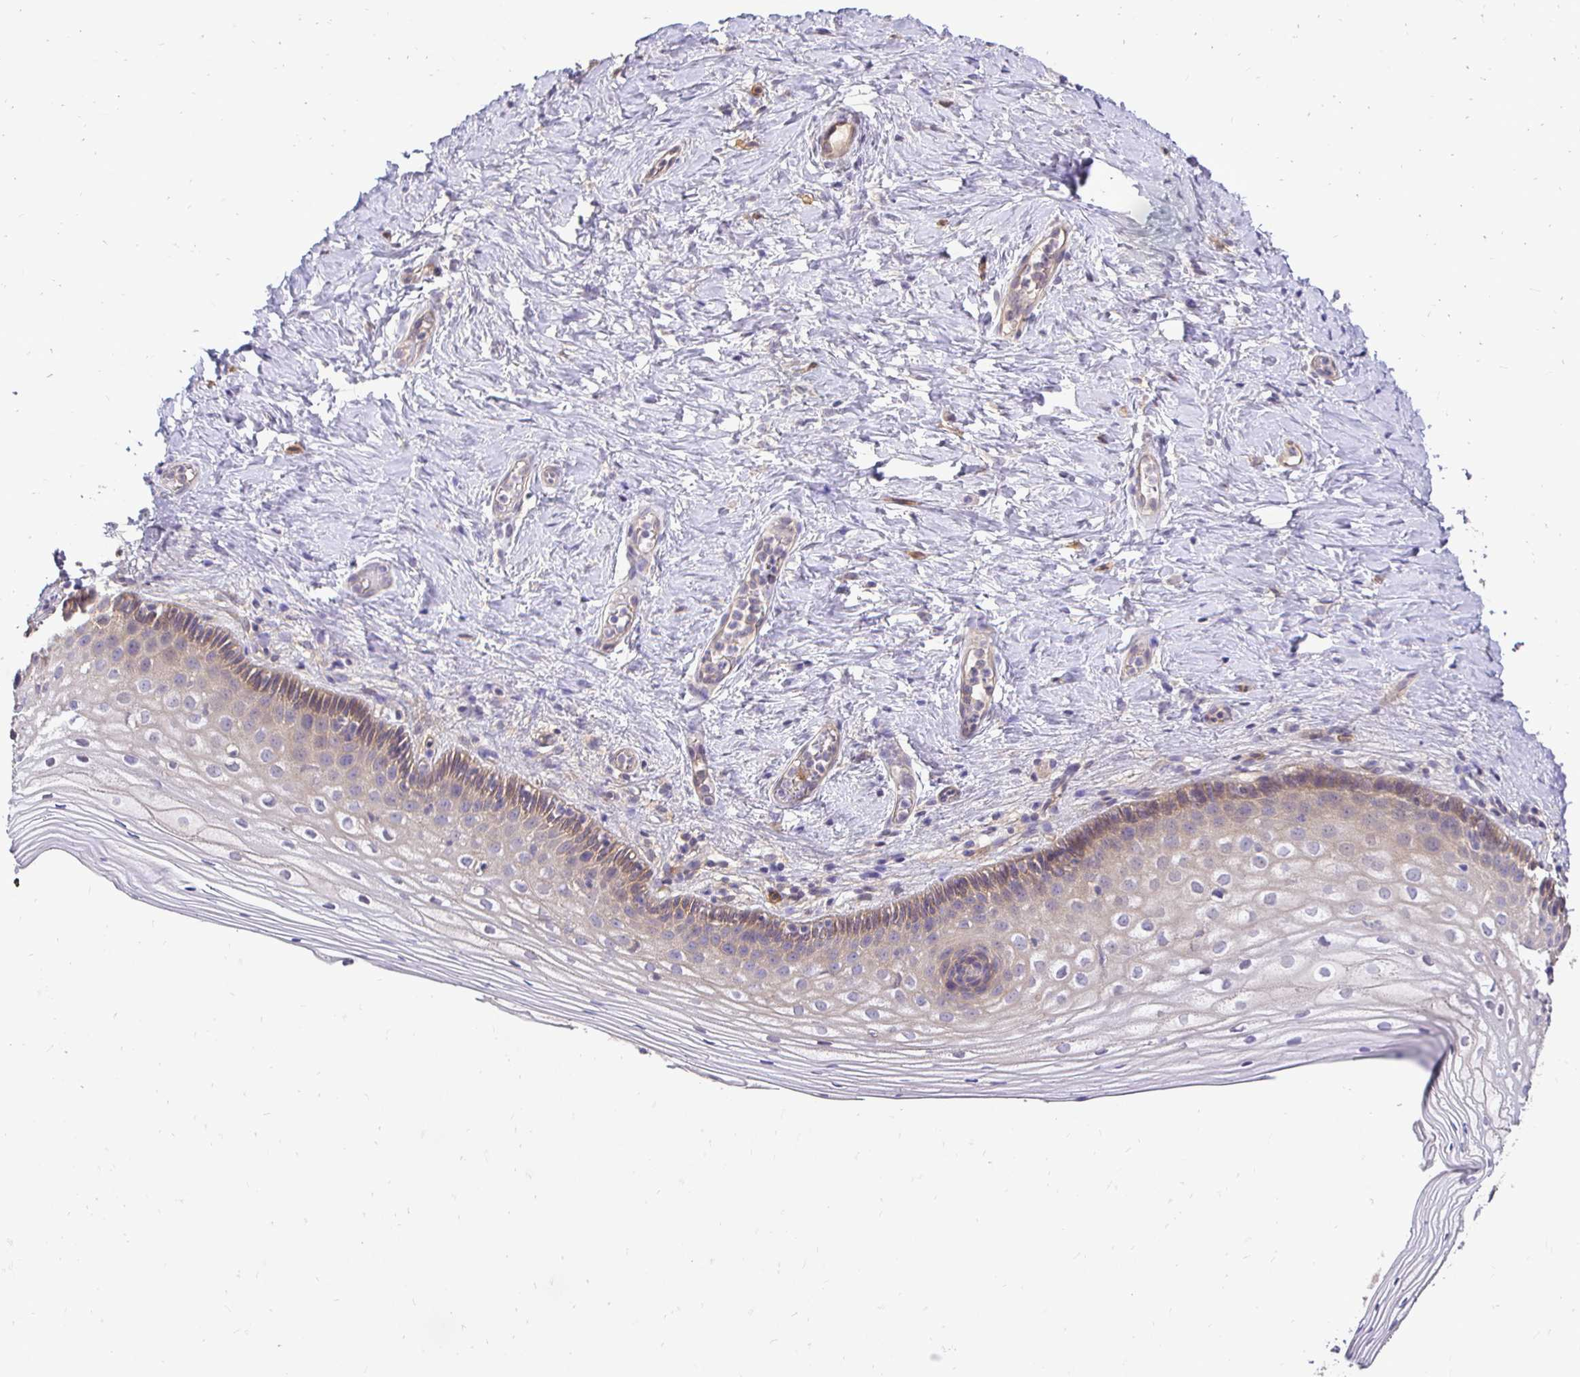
{"staining": {"intensity": "weak", "quantity": "25%-75%", "location": "cytoplasmic/membranous"}, "tissue": "vagina", "cell_type": "Squamous epithelial cells", "image_type": "normal", "snomed": [{"axis": "morphology", "description": "Normal tissue, NOS"}, {"axis": "topography", "description": "Vagina"}], "caption": "Brown immunohistochemical staining in normal vagina reveals weak cytoplasmic/membranous positivity in about 25%-75% of squamous epithelial cells.", "gene": "SLC9A1", "patient": {"sex": "female", "age": 45}}